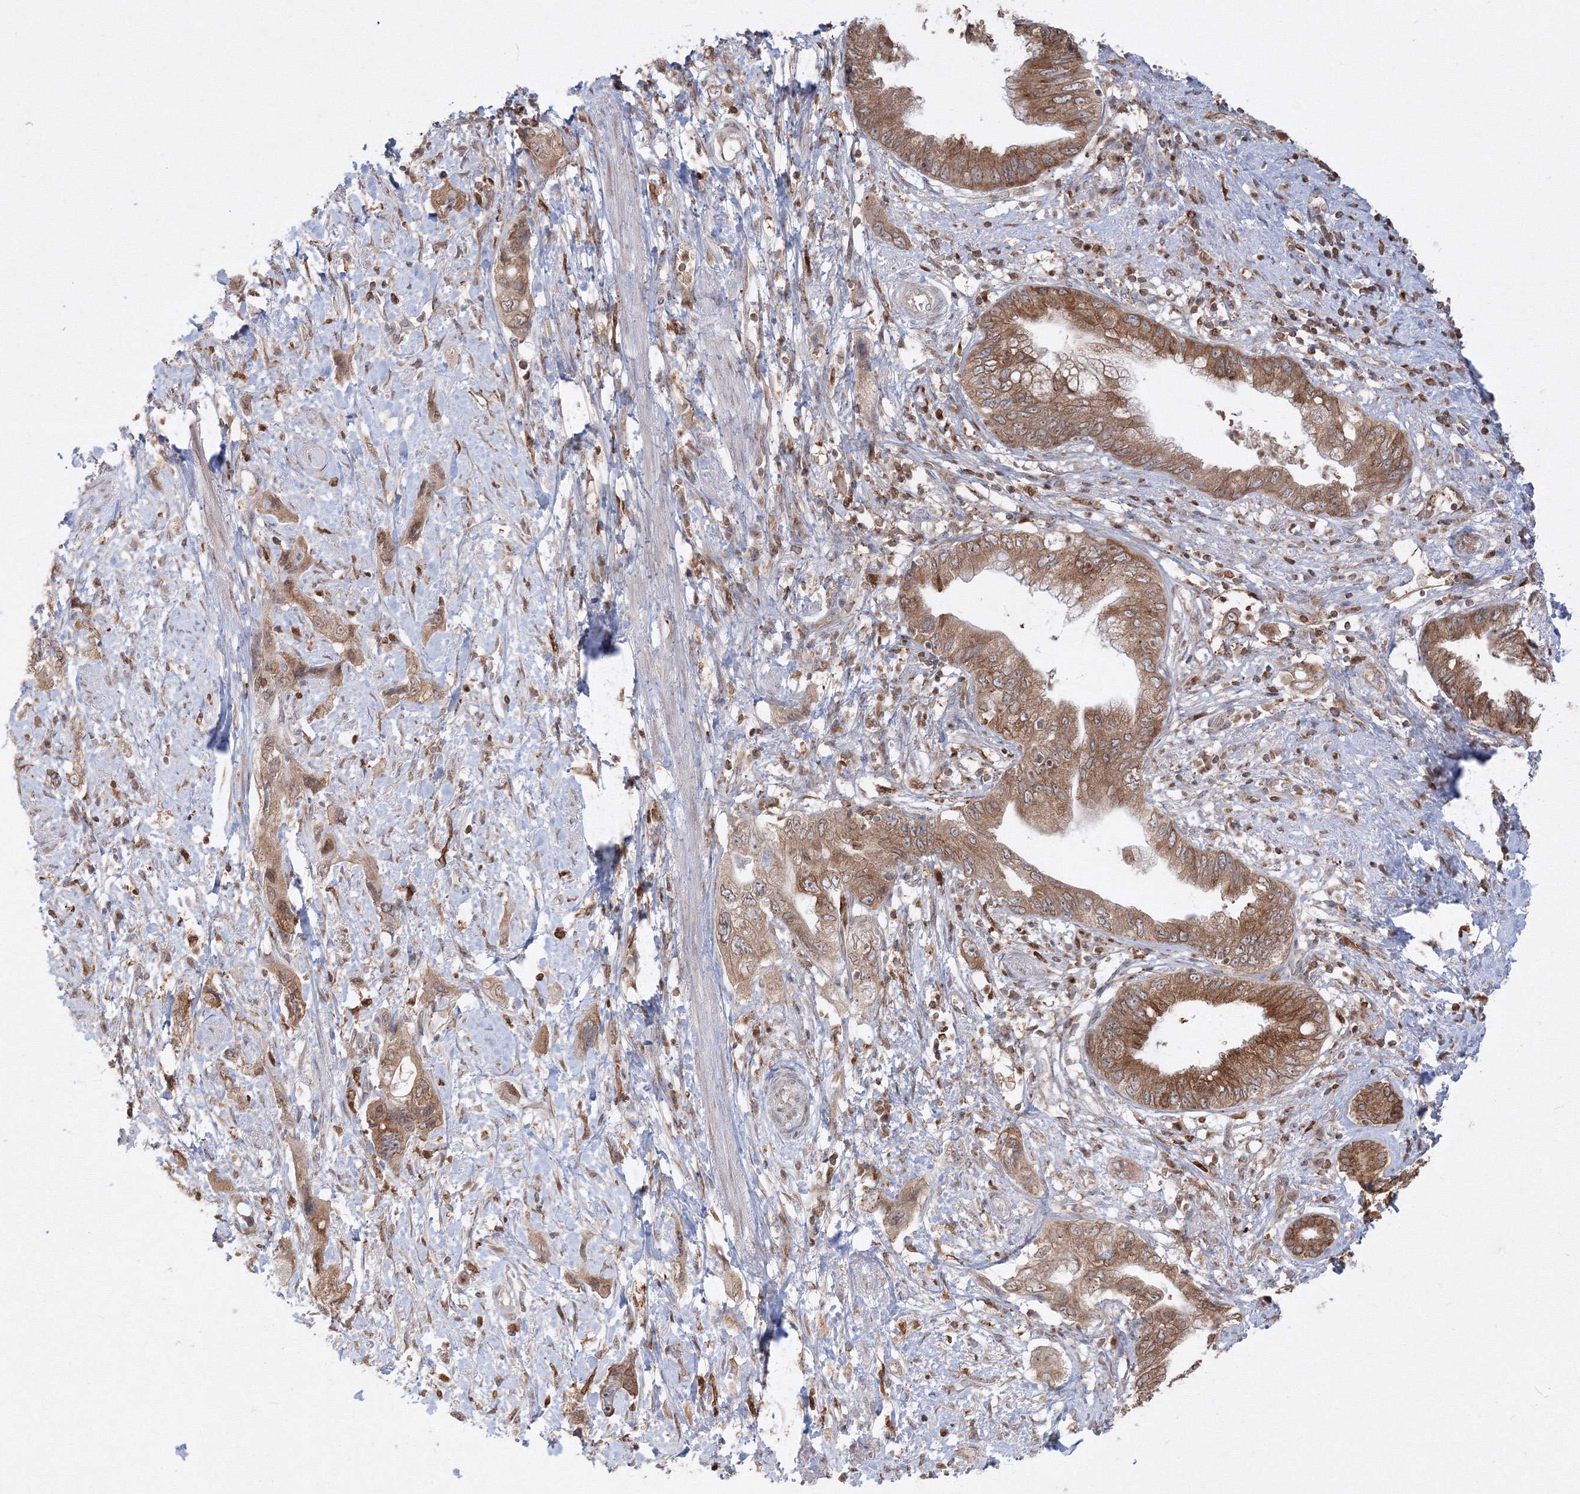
{"staining": {"intensity": "moderate", "quantity": ">75%", "location": "cytoplasmic/membranous"}, "tissue": "pancreatic cancer", "cell_type": "Tumor cells", "image_type": "cancer", "snomed": [{"axis": "morphology", "description": "Adenocarcinoma, NOS"}, {"axis": "topography", "description": "Pancreas"}], "caption": "About >75% of tumor cells in human pancreatic cancer reveal moderate cytoplasmic/membranous protein expression as visualized by brown immunohistochemical staining.", "gene": "TMEM50B", "patient": {"sex": "female", "age": 73}}